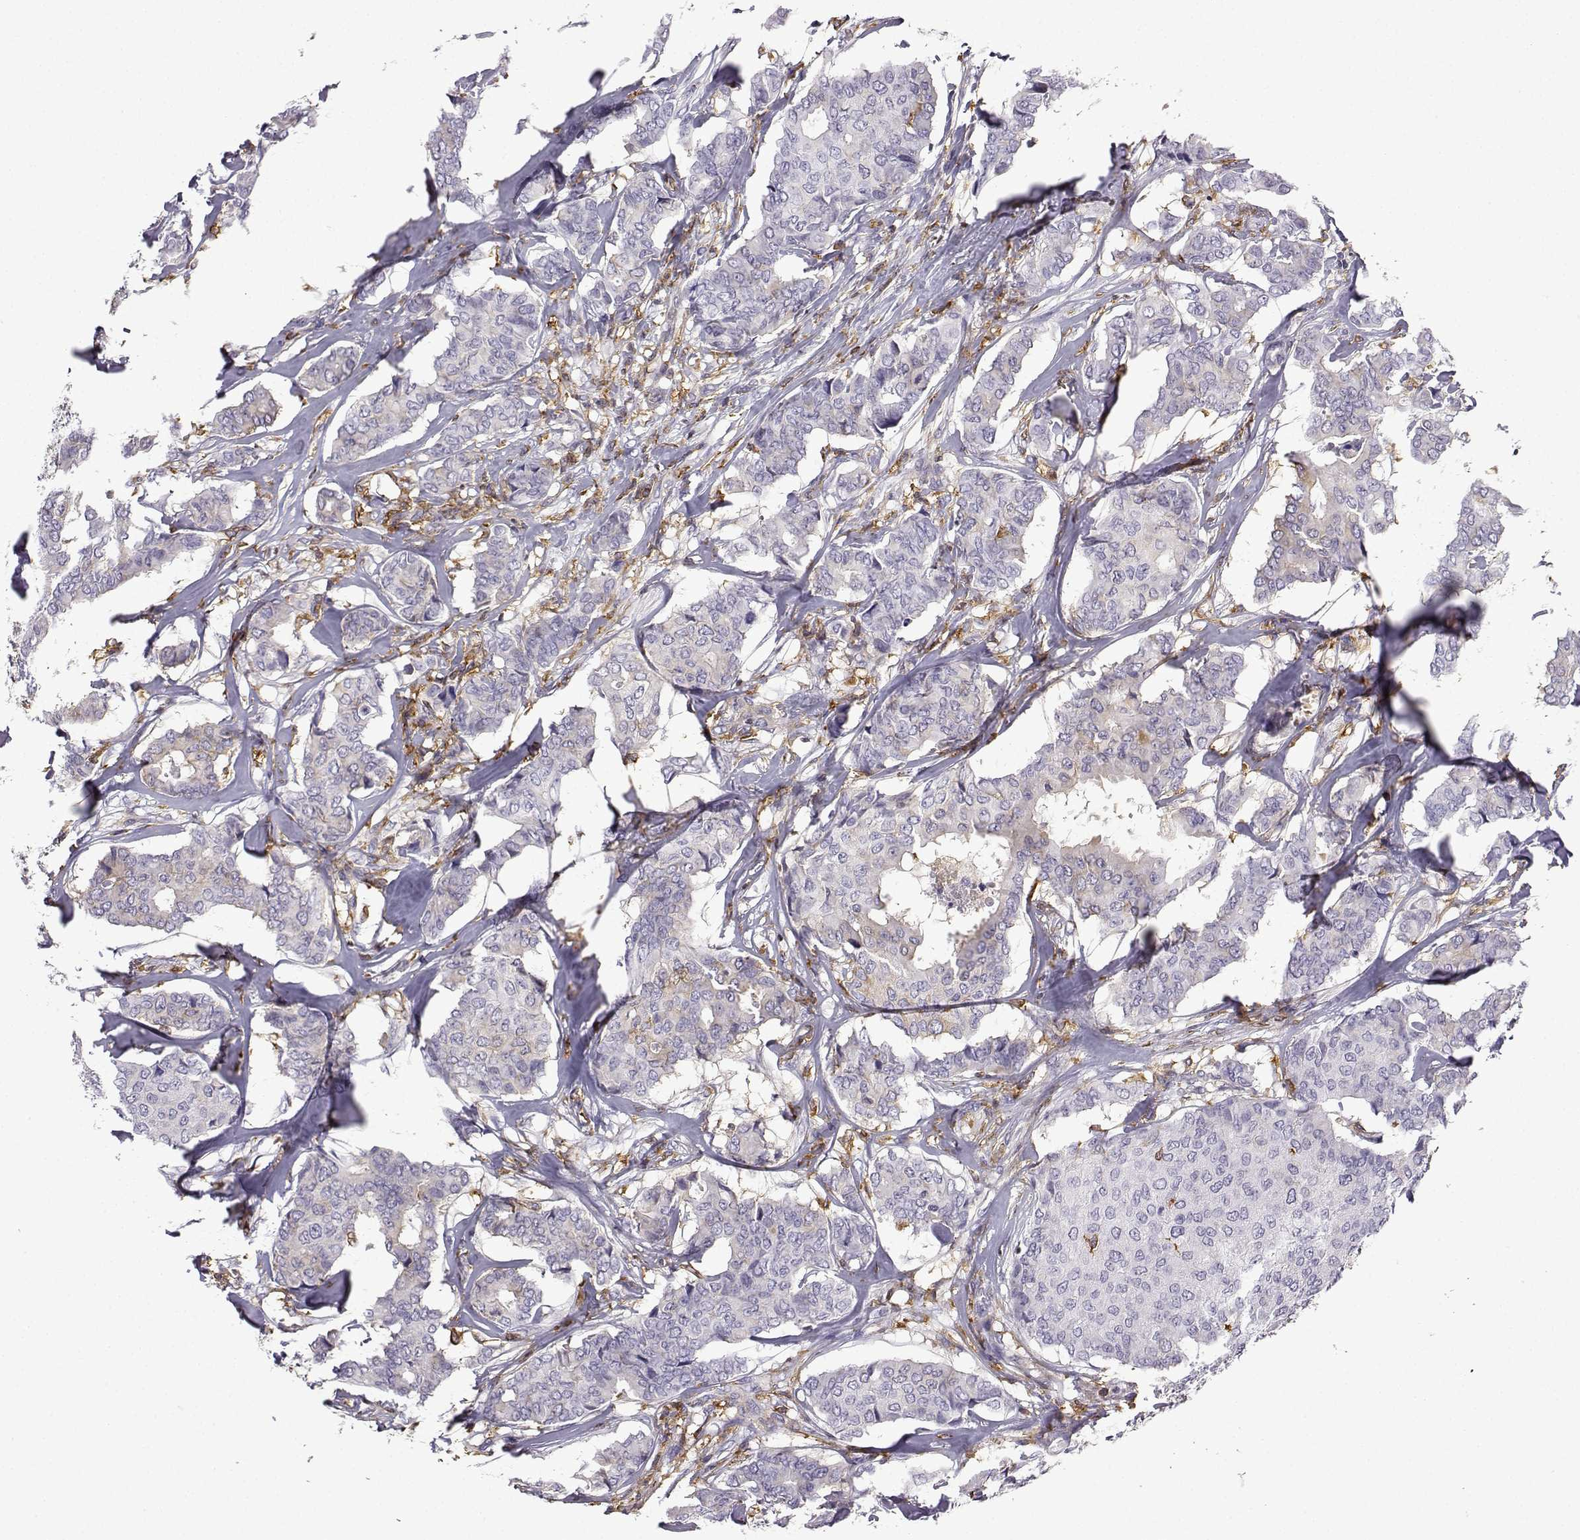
{"staining": {"intensity": "negative", "quantity": "none", "location": "none"}, "tissue": "breast cancer", "cell_type": "Tumor cells", "image_type": "cancer", "snomed": [{"axis": "morphology", "description": "Duct carcinoma"}, {"axis": "topography", "description": "Breast"}], "caption": "Histopathology image shows no protein positivity in tumor cells of intraductal carcinoma (breast) tissue. (DAB (3,3'-diaminobenzidine) immunohistochemistry visualized using brightfield microscopy, high magnification).", "gene": "DOCK10", "patient": {"sex": "female", "age": 75}}